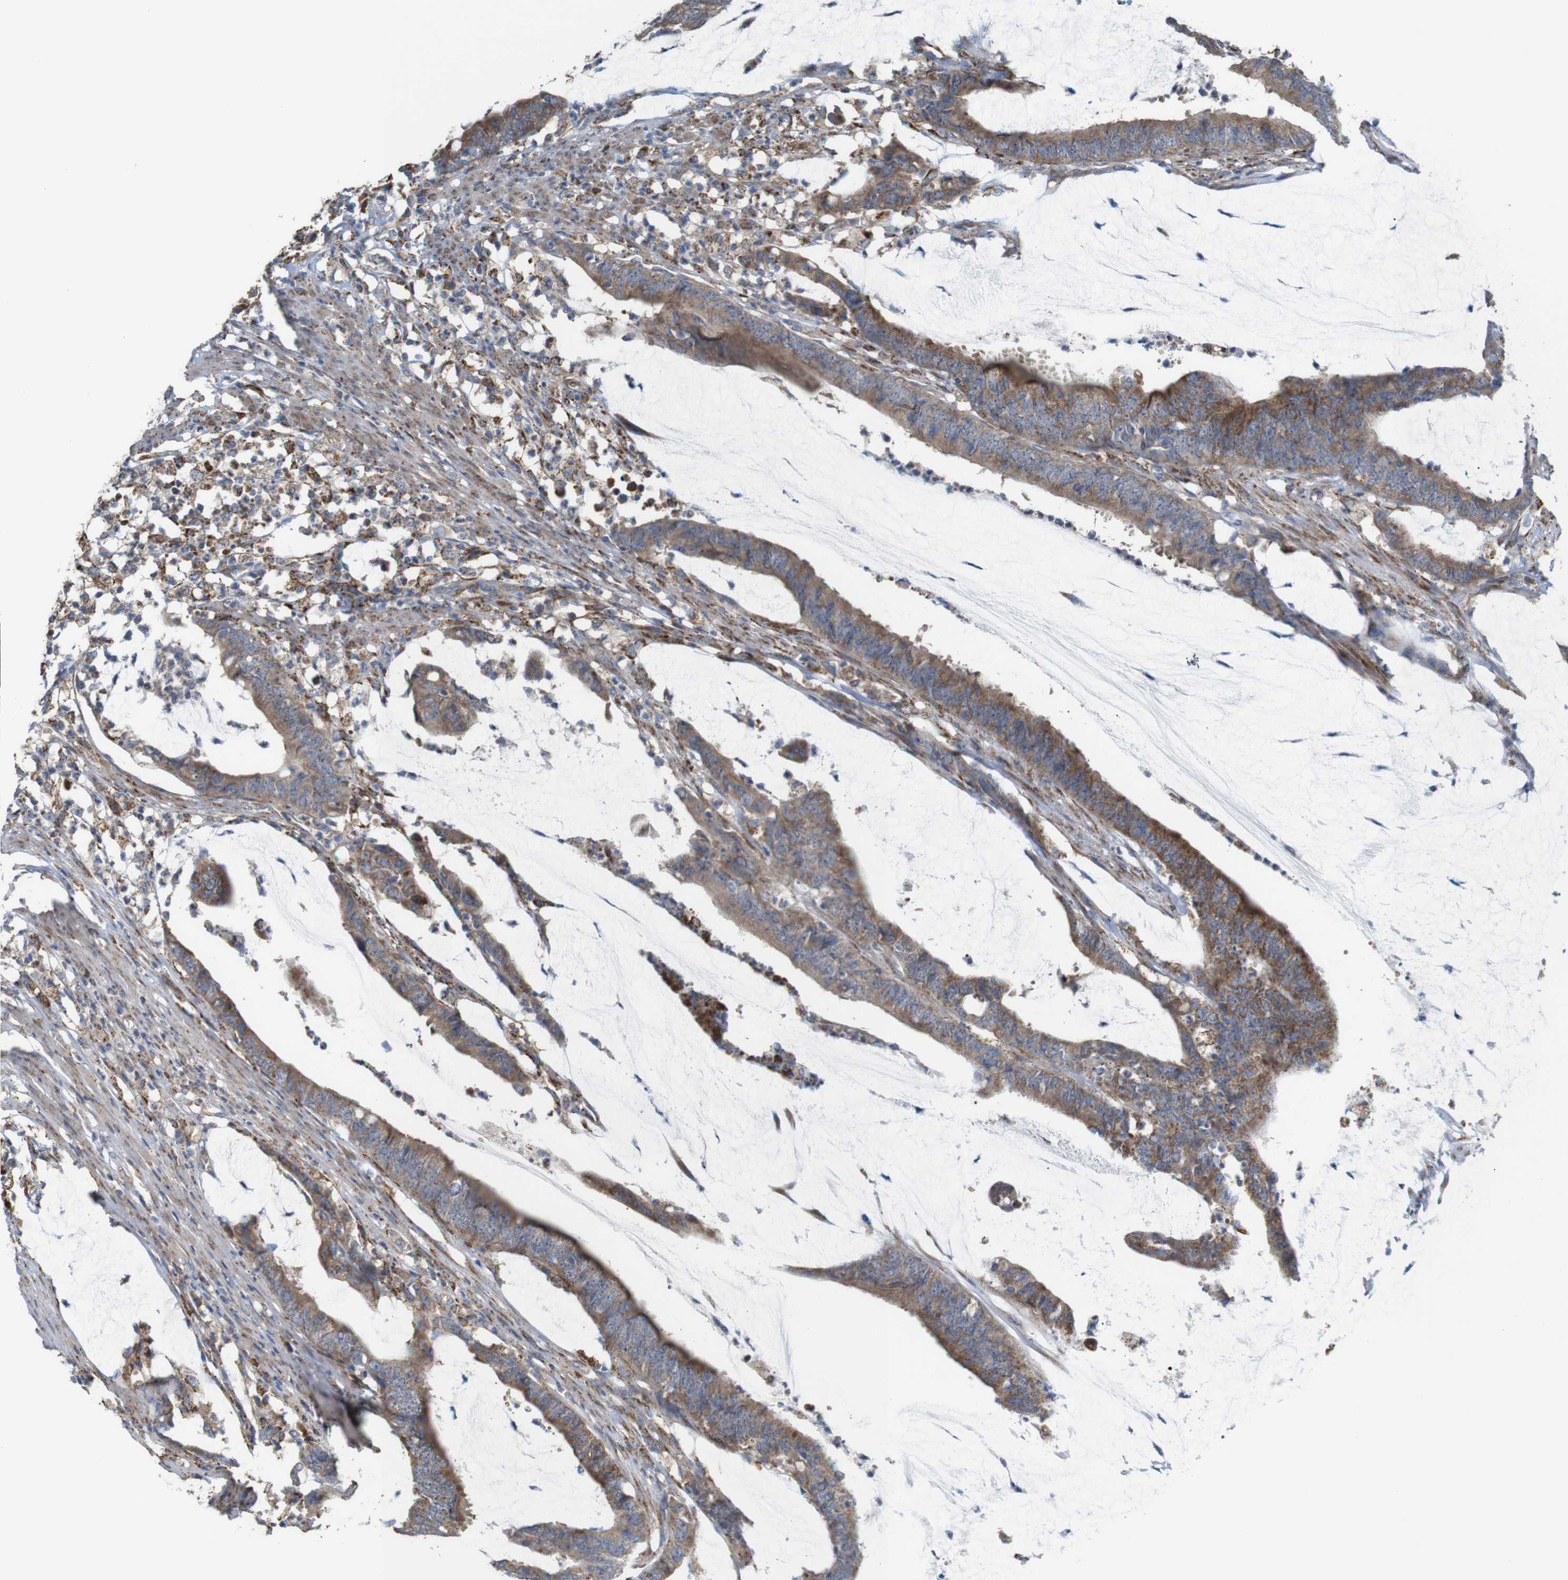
{"staining": {"intensity": "moderate", "quantity": ">75%", "location": "cytoplasmic/membranous"}, "tissue": "colorectal cancer", "cell_type": "Tumor cells", "image_type": "cancer", "snomed": [{"axis": "morphology", "description": "Adenocarcinoma, NOS"}, {"axis": "topography", "description": "Rectum"}], "caption": "Colorectal cancer stained with a brown dye reveals moderate cytoplasmic/membranous positive positivity in approximately >75% of tumor cells.", "gene": "PTPRR", "patient": {"sex": "female", "age": 66}}